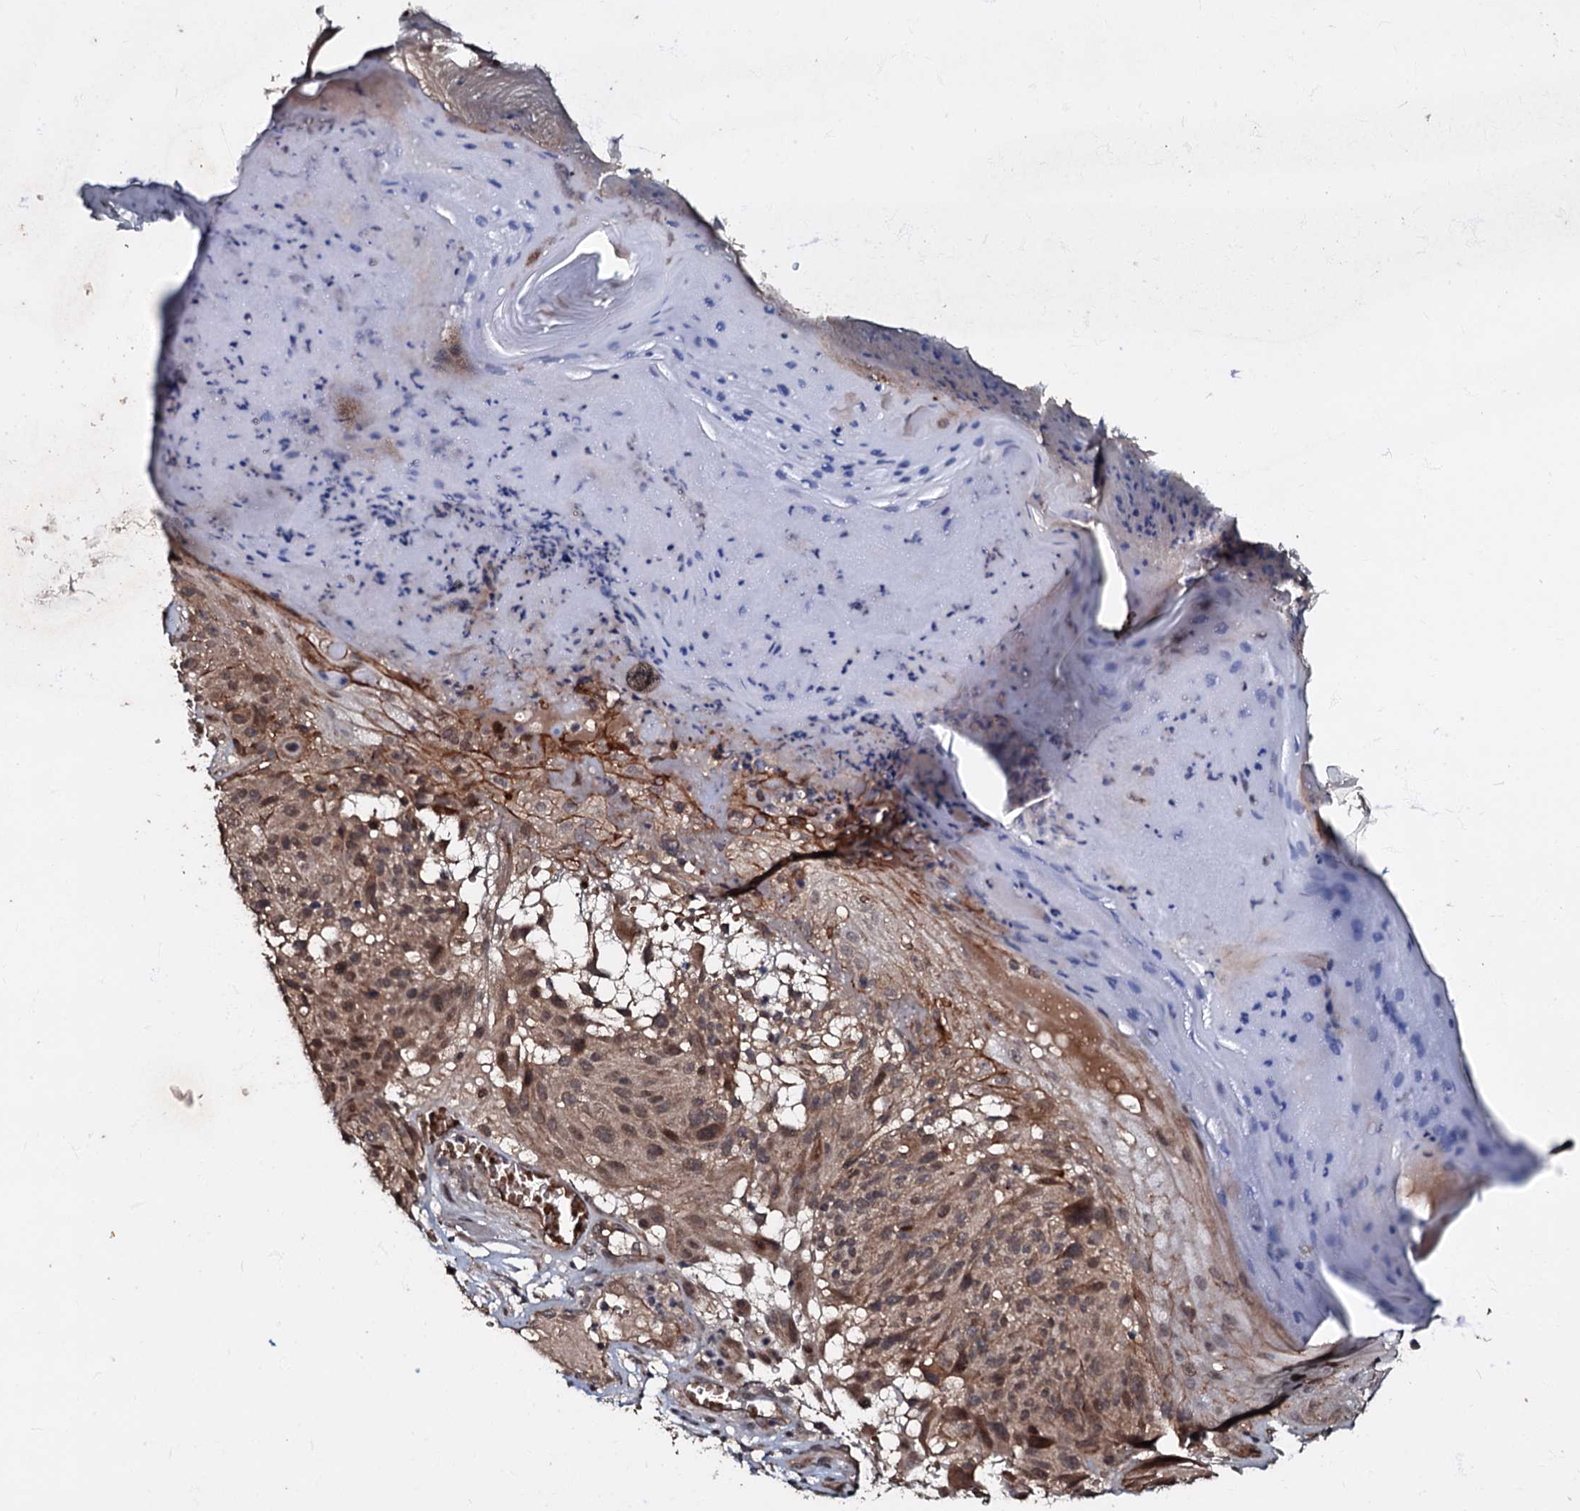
{"staining": {"intensity": "moderate", "quantity": ">75%", "location": "cytoplasmic/membranous,nuclear"}, "tissue": "melanoma", "cell_type": "Tumor cells", "image_type": "cancer", "snomed": [{"axis": "morphology", "description": "Malignant melanoma, NOS"}, {"axis": "topography", "description": "Skin"}], "caption": "Malignant melanoma was stained to show a protein in brown. There is medium levels of moderate cytoplasmic/membranous and nuclear expression in approximately >75% of tumor cells.", "gene": "MANSC4", "patient": {"sex": "male", "age": 83}}